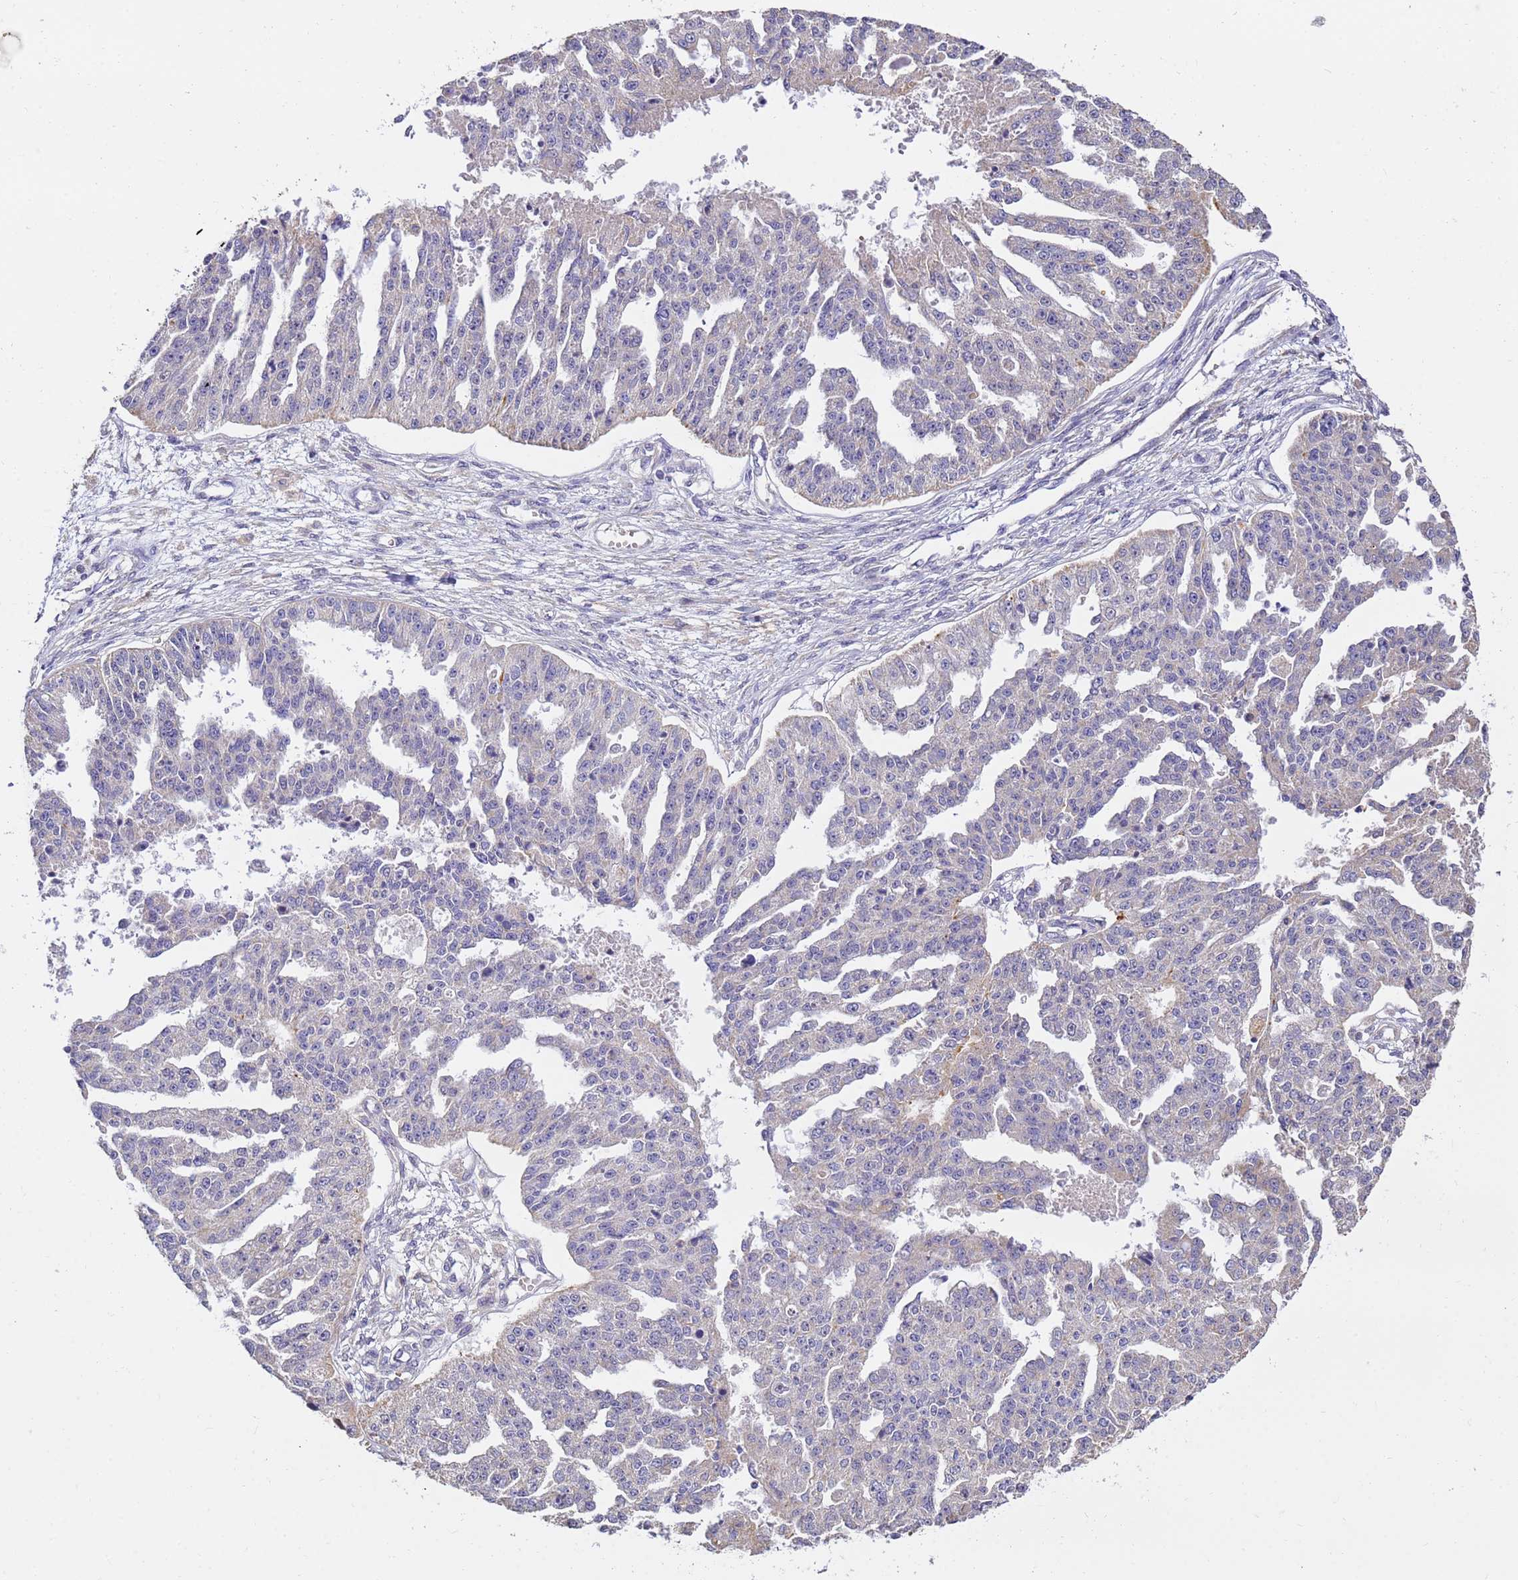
{"staining": {"intensity": "negative", "quantity": "none", "location": "none"}, "tissue": "ovarian cancer", "cell_type": "Tumor cells", "image_type": "cancer", "snomed": [{"axis": "morphology", "description": "Cystadenocarcinoma, serous, NOS"}, {"axis": "topography", "description": "Ovary"}], "caption": "An IHC micrograph of ovarian cancer is shown. There is no staining in tumor cells of ovarian cancer.", "gene": "ARL8B", "patient": {"sex": "female", "age": 58}}